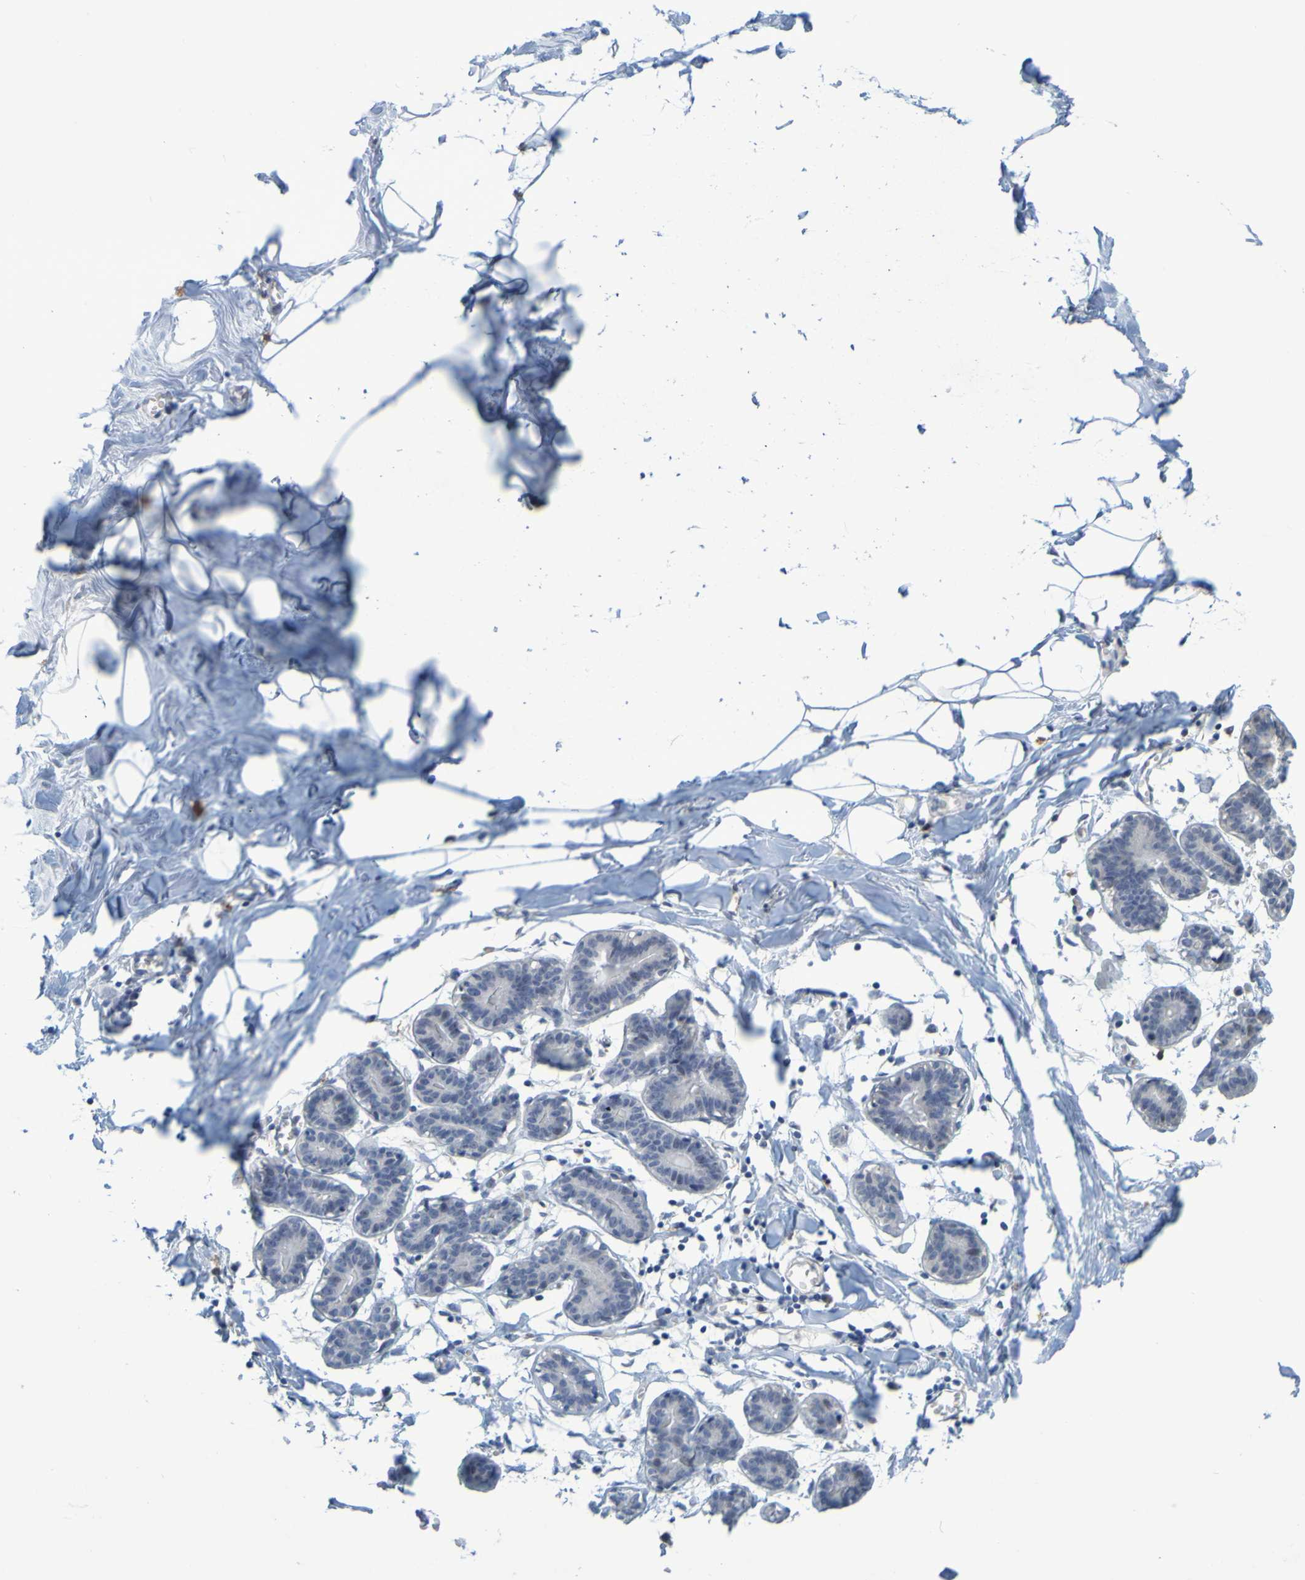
{"staining": {"intensity": "negative", "quantity": "none", "location": "none"}, "tissue": "breast", "cell_type": "Adipocytes", "image_type": "normal", "snomed": [{"axis": "morphology", "description": "Normal tissue, NOS"}, {"axis": "topography", "description": "Breast"}], "caption": "The histopathology image exhibits no staining of adipocytes in unremarkable breast.", "gene": "LILRB5", "patient": {"sex": "female", "age": 27}}